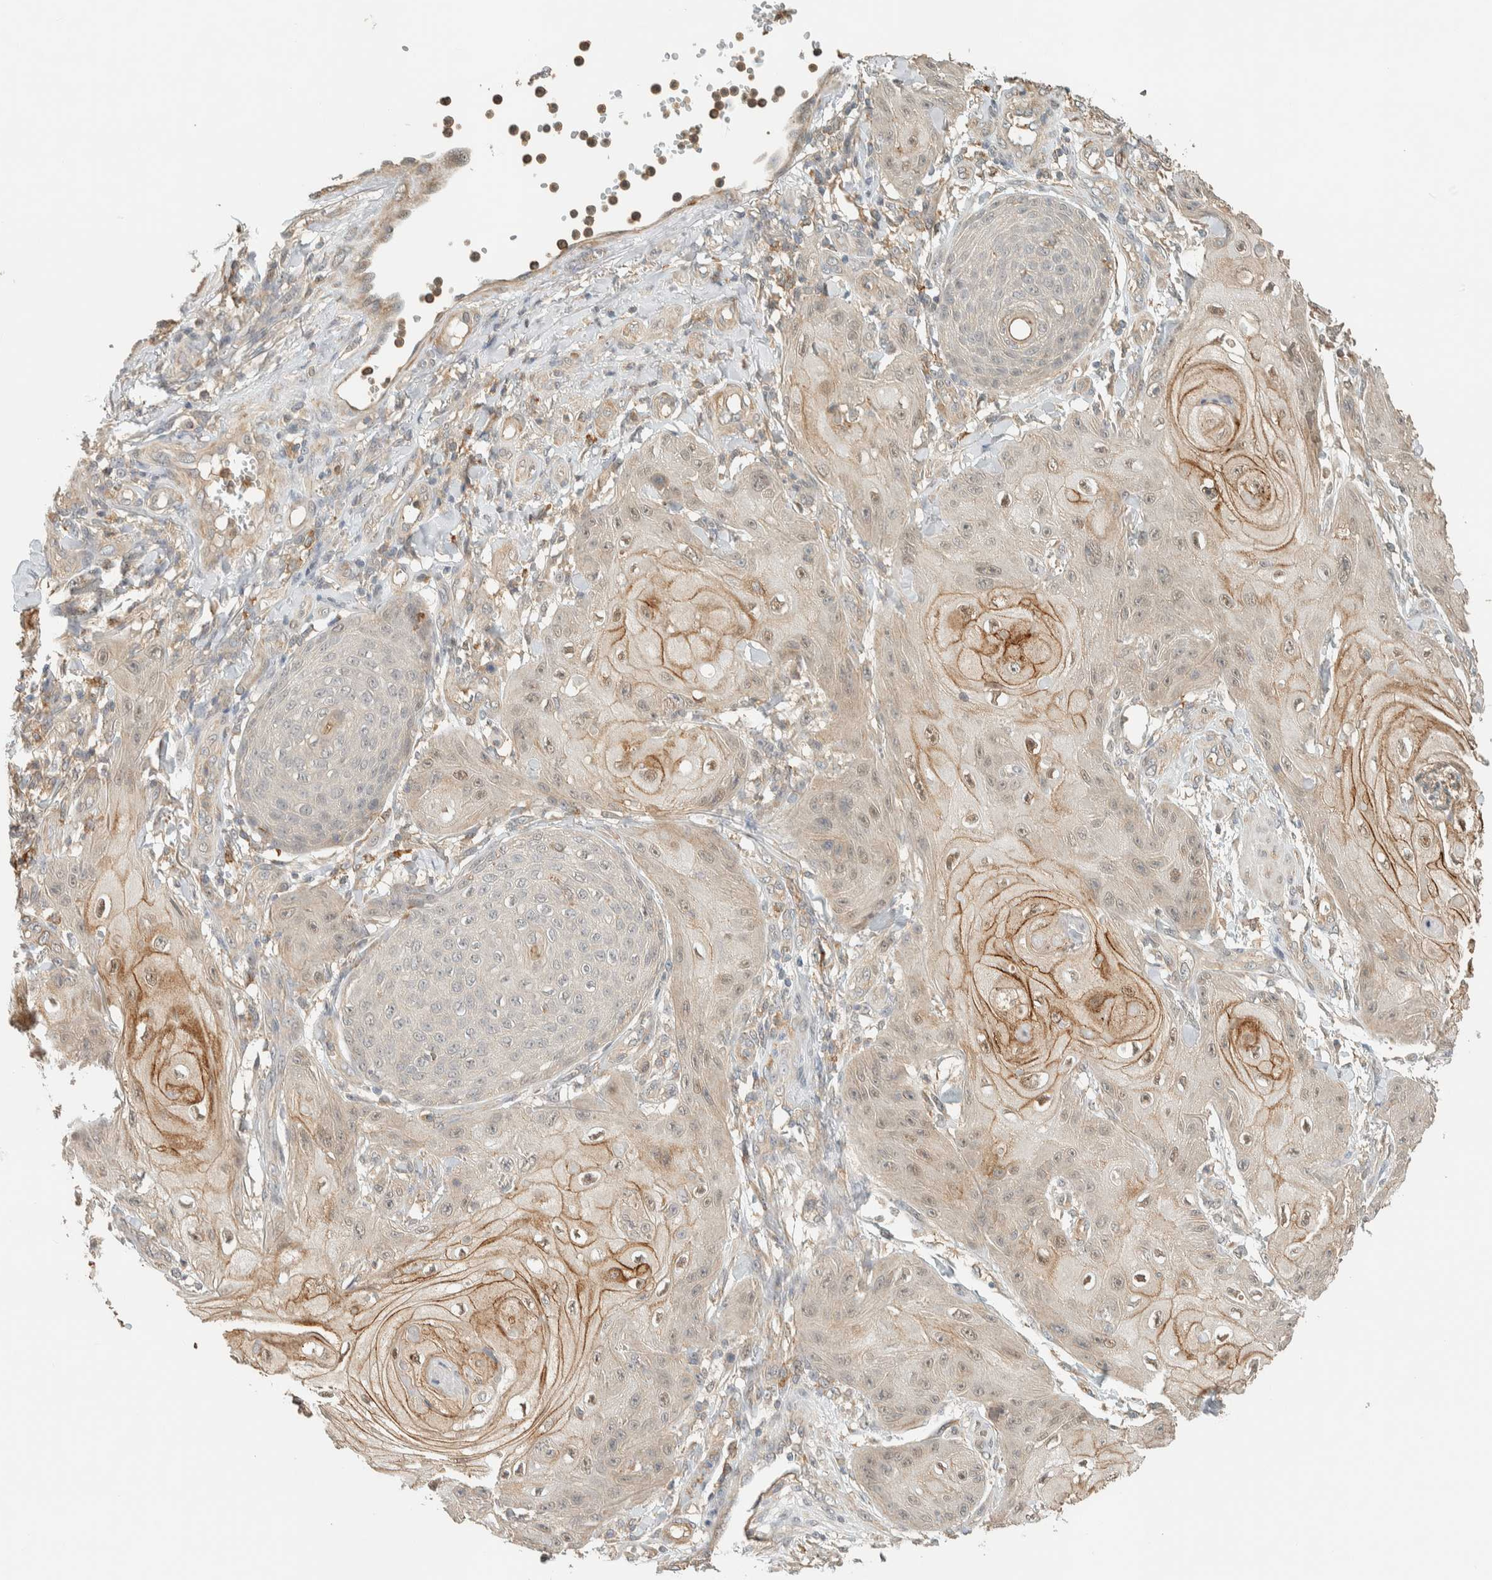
{"staining": {"intensity": "moderate", "quantity": "<25%", "location": "cytoplasmic/membranous,nuclear"}, "tissue": "skin cancer", "cell_type": "Tumor cells", "image_type": "cancer", "snomed": [{"axis": "morphology", "description": "Squamous cell carcinoma, NOS"}, {"axis": "topography", "description": "Skin"}], "caption": "IHC histopathology image of human squamous cell carcinoma (skin) stained for a protein (brown), which exhibits low levels of moderate cytoplasmic/membranous and nuclear positivity in approximately <25% of tumor cells.", "gene": "RAB11FIP1", "patient": {"sex": "male", "age": 74}}